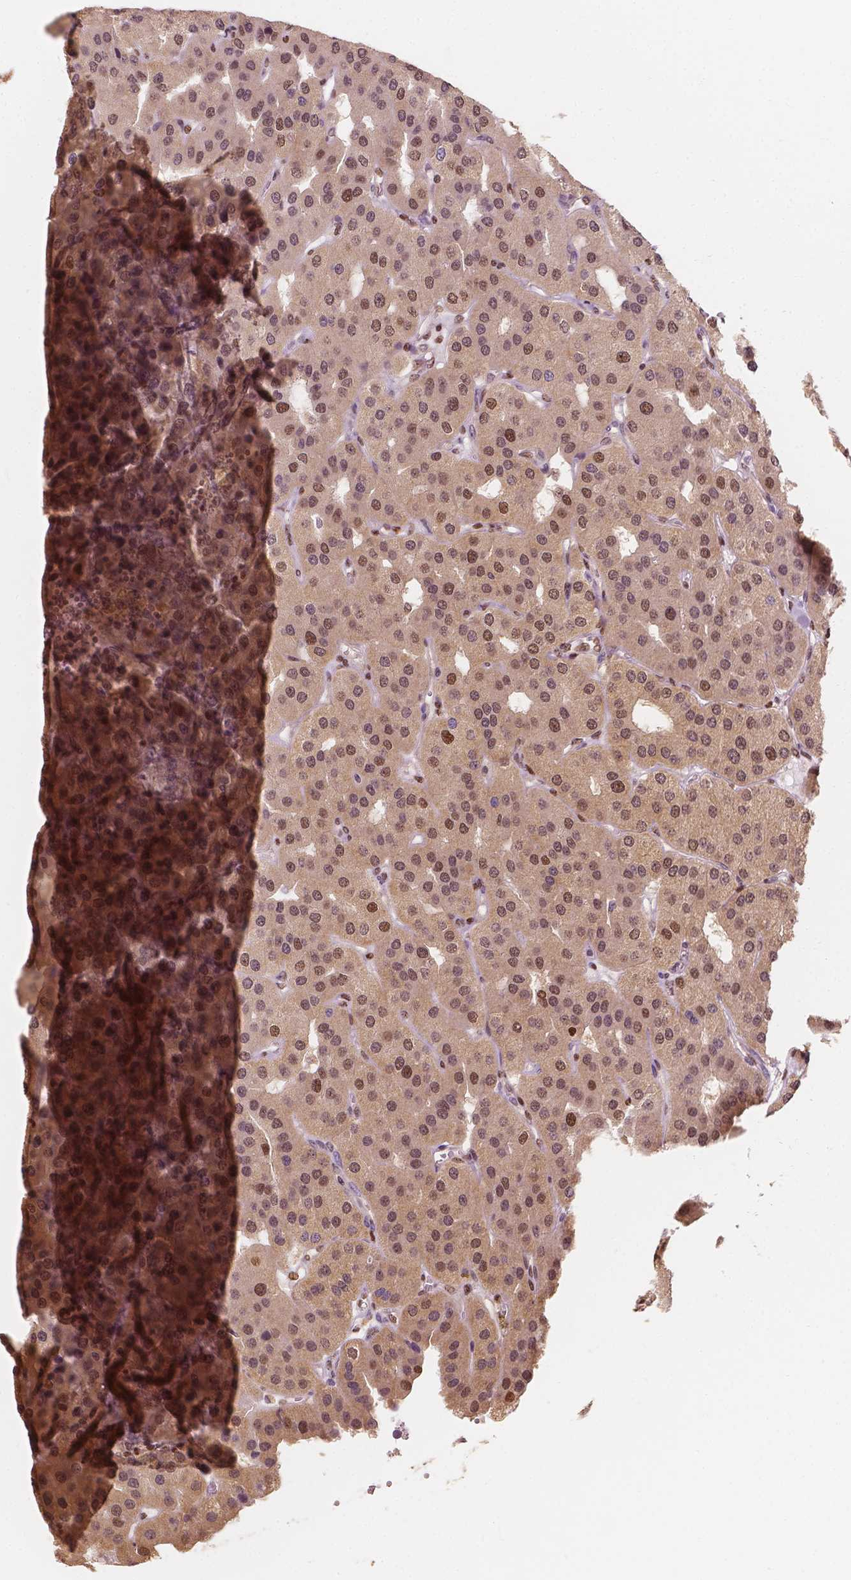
{"staining": {"intensity": "moderate", "quantity": ">75%", "location": "nuclear"}, "tissue": "parathyroid gland", "cell_type": "Glandular cells", "image_type": "normal", "snomed": [{"axis": "morphology", "description": "Normal tissue, NOS"}, {"axis": "morphology", "description": "Adenoma, NOS"}, {"axis": "topography", "description": "Parathyroid gland"}], "caption": "The immunohistochemical stain shows moderate nuclear expression in glandular cells of benign parathyroid gland. Ihc stains the protein of interest in brown and the nuclei are stained blue.", "gene": "TBC1D17", "patient": {"sex": "female", "age": 86}}